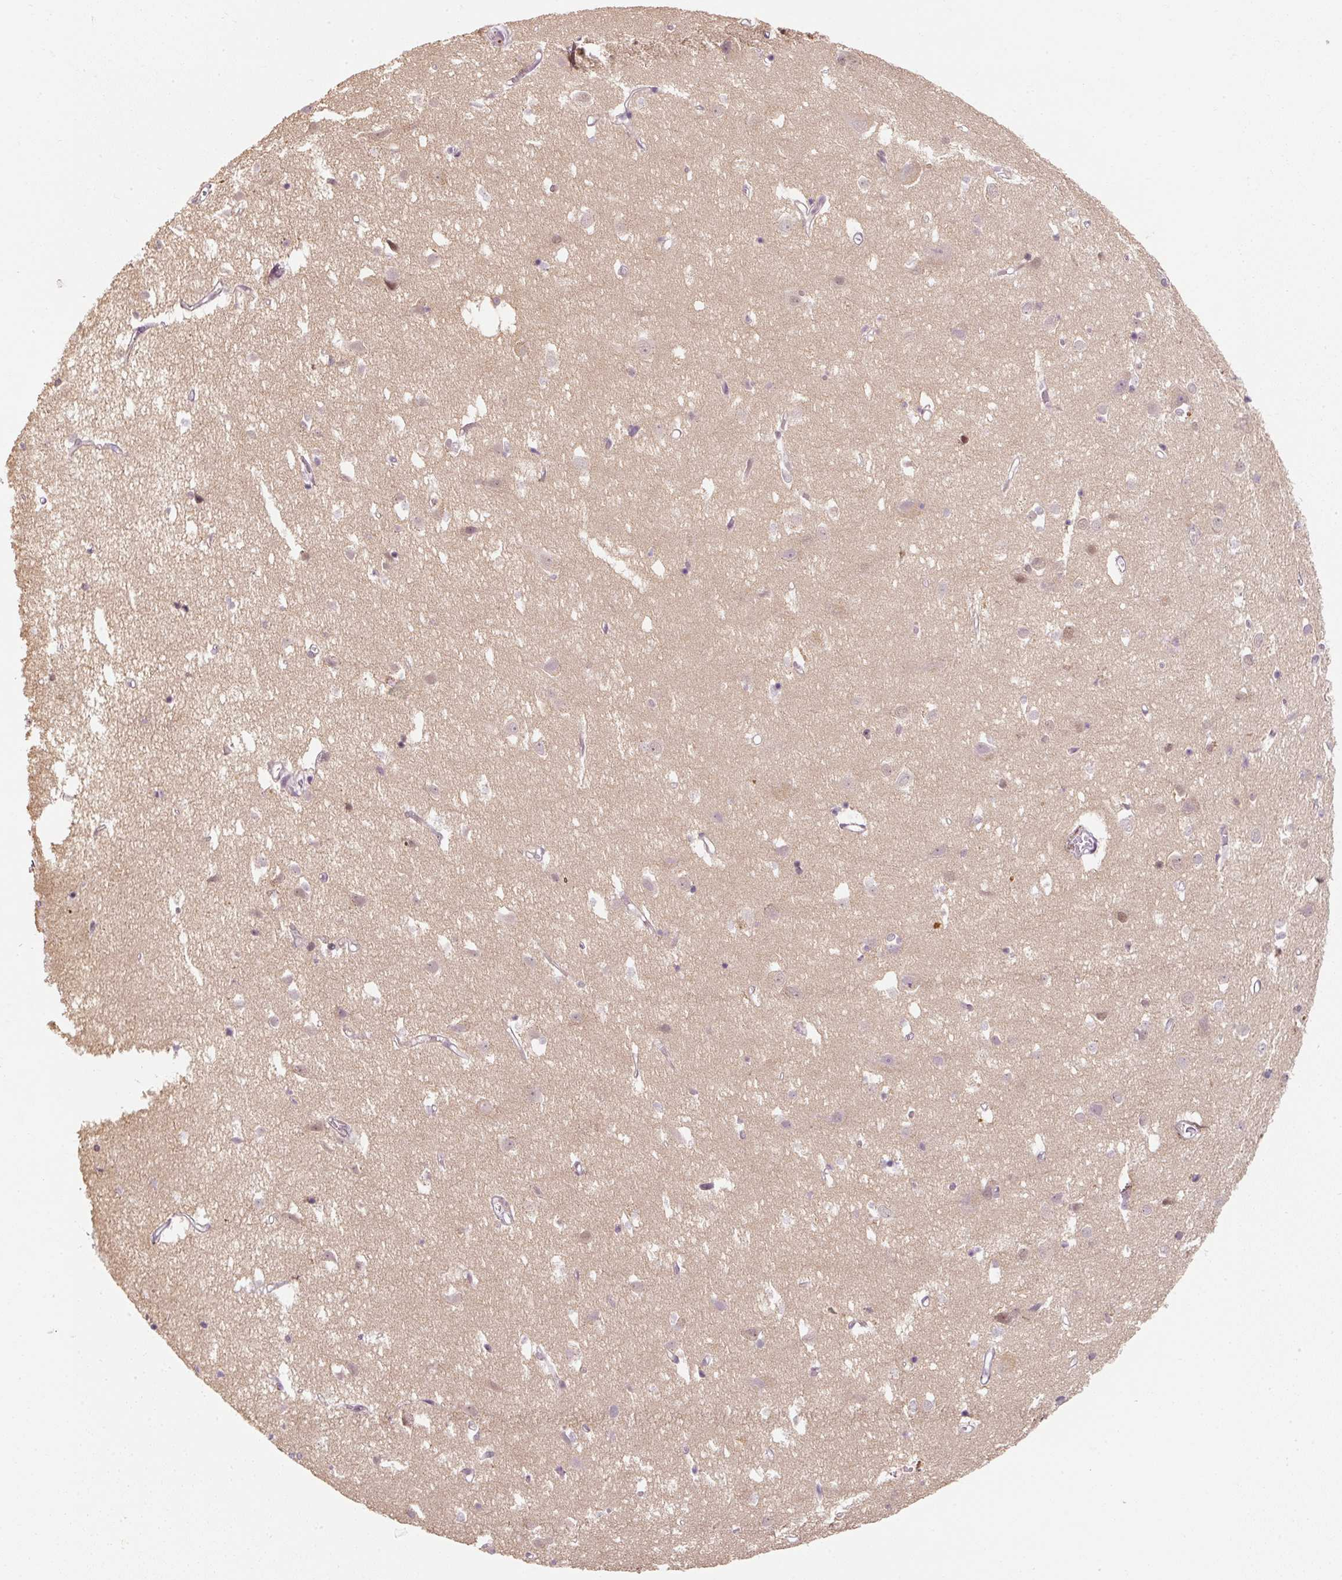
{"staining": {"intensity": "weak", "quantity": ">75%", "location": "nuclear"}, "tissue": "cerebral cortex", "cell_type": "Endothelial cells", "image_type": "normal", "snomed": [{"axis": "morphology", "description": "Normal tissue, NOS"}, {"axis": "topography", "description": "Cerebral cortex"}], "caption": "IHC (DAB (3,3'-diaminobenzidine)) staining of benign cerebral cortex shows weak nuclear protein positivity in approximately >75% of endothelial cells. (IHC, brightfield microscopy, high magnification).", "gene": "U2AF2", "patient": {"sex": "male", "age": 70}}